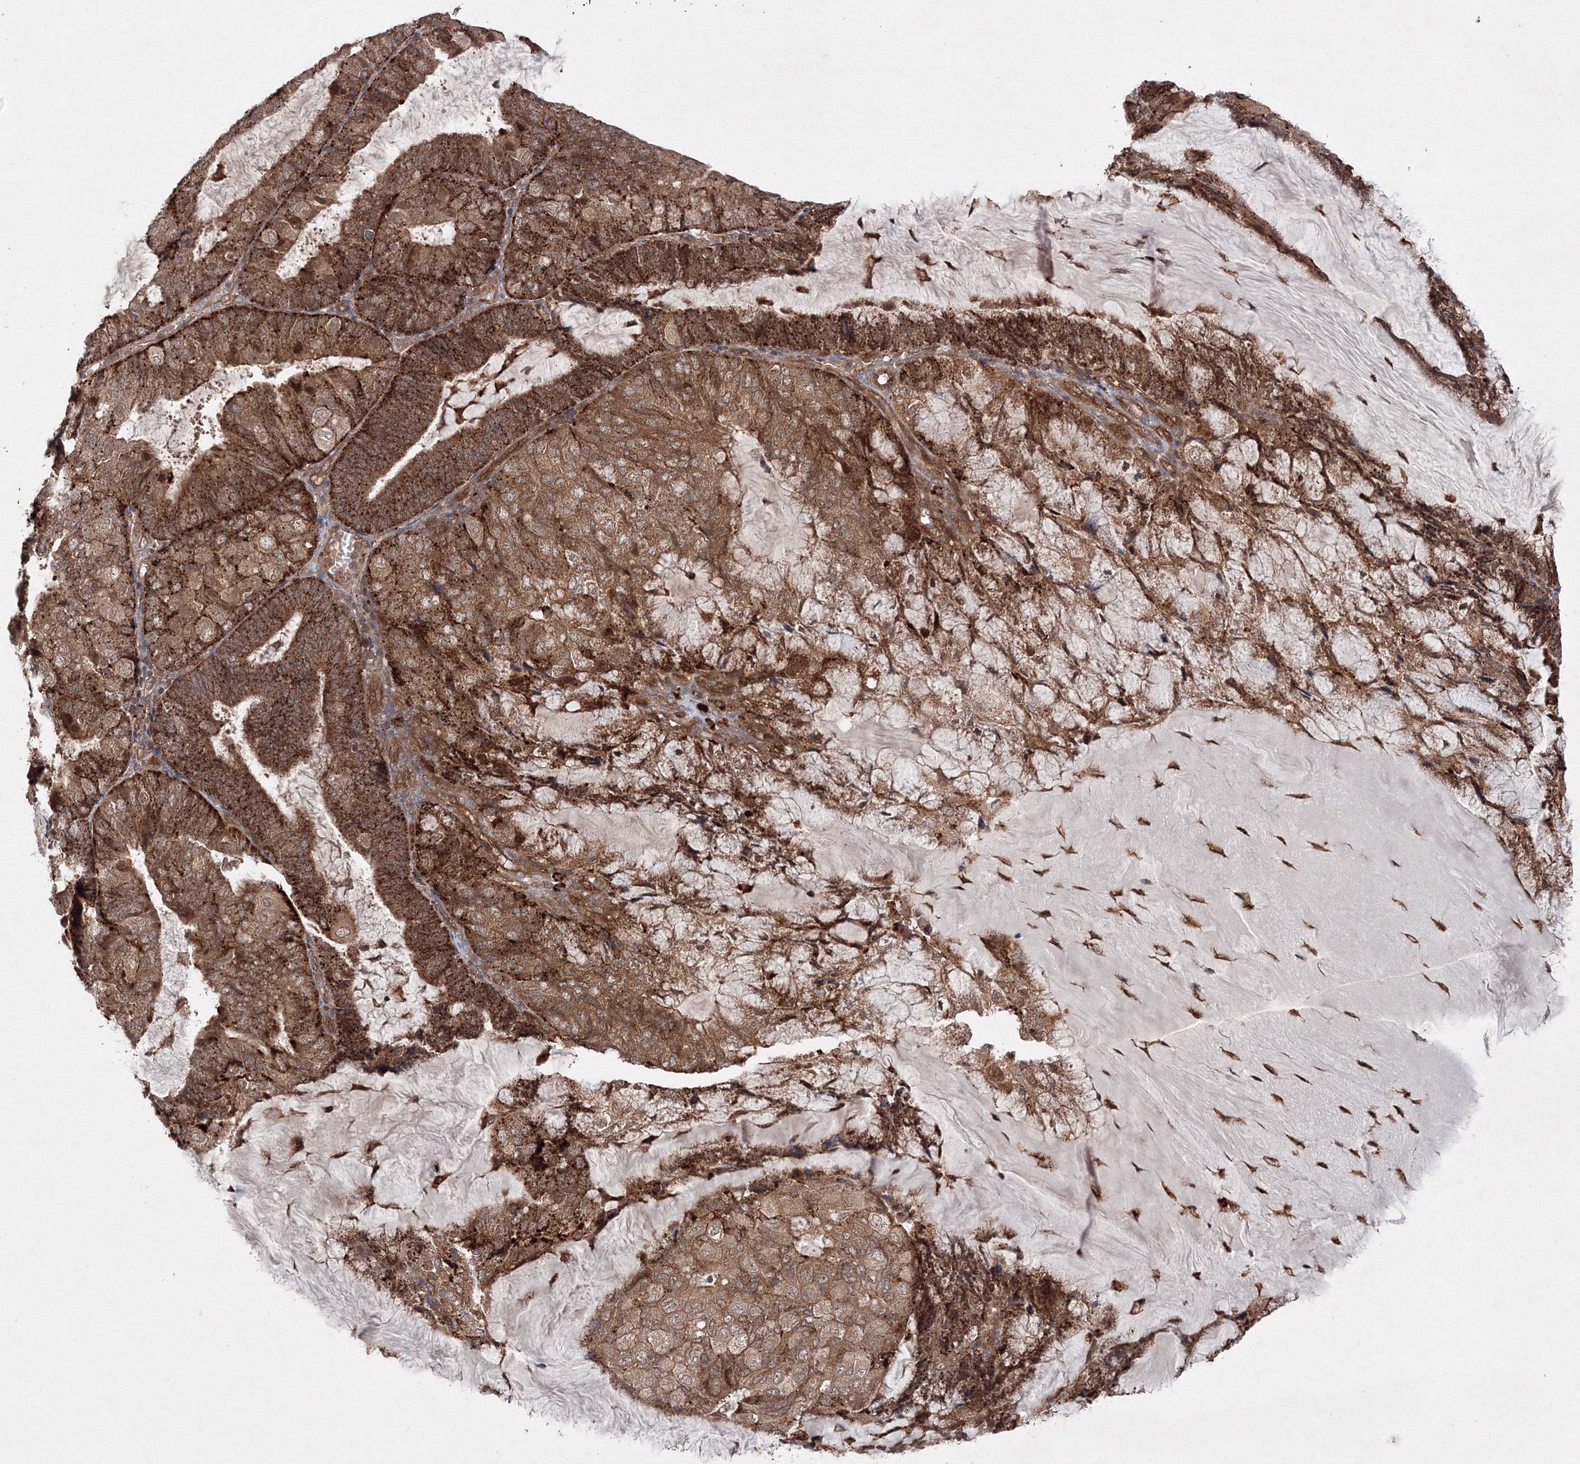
{"staining": {"intensity": "strong", "quantity": ">75%", "location": "cytoplasmic/membranous"}, "tissue": "endometrial cancer", "cell_type": "Tumor cells", "image_type": "cancer", "snomed": [{"axis": "morphology", "description": "Adenocarcinoma, NOS"}, {"axis": "topography", "description": "Endometrium"}], "caption": "An IHC photomicrograph of neoplastic tissue is shown. Protein staining in brown shows strong cytoplasmic/membranous positivity in endometrial adenocarcinoma within tumor cells.", "gene": "DCTD", "patient": {"sex": "female", "age": 81}}